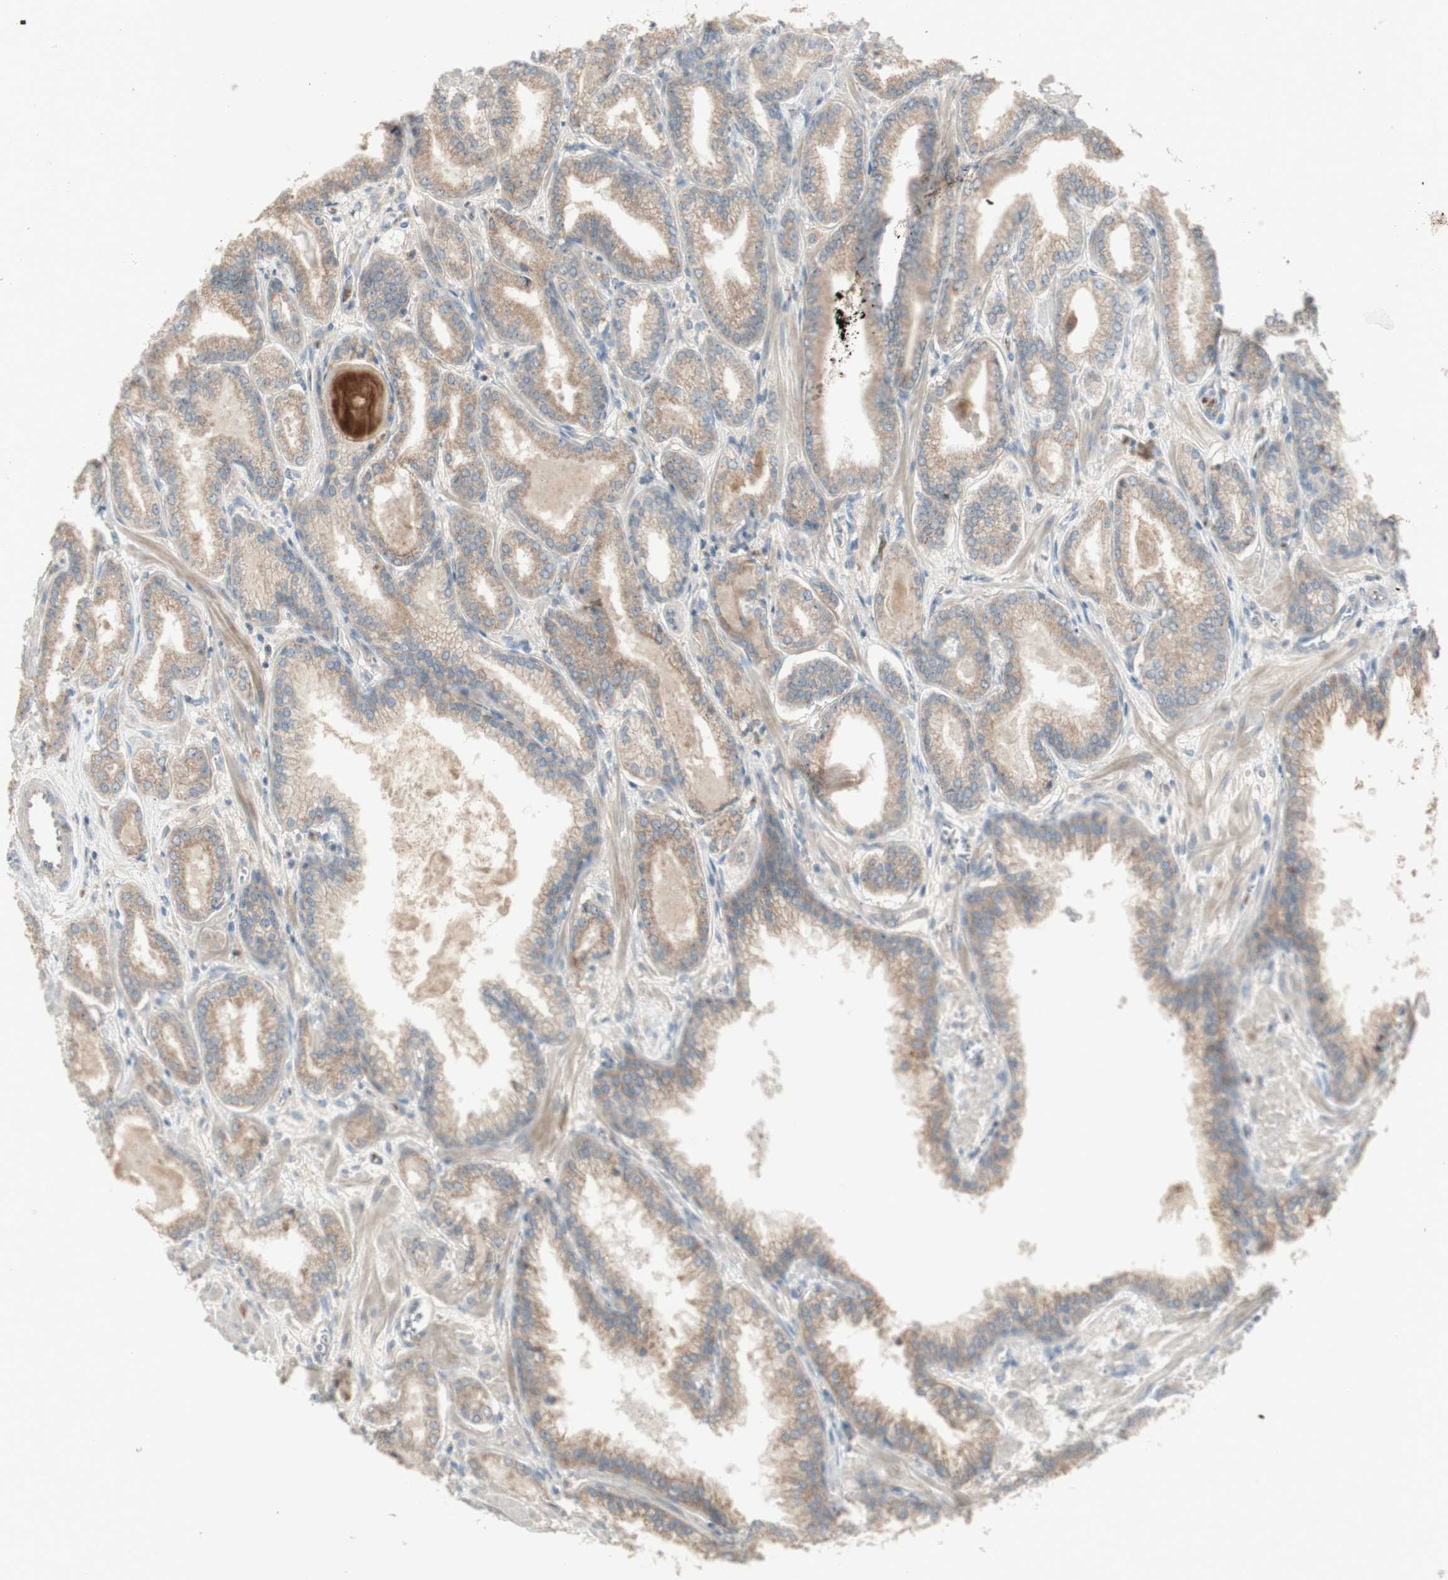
{"staining": {"intensity": "weak", "quantity": ">75%", "location": "cytoplasmic/membranous"}, "tissue": "prostate cancer", "cell_type": "Tumor cells", "image_type": "cancer", "snomed": [{"axis": "morphology", "description": "Adenocarcinoma, Low grade"}, {"axis": "topography", "description": "Prostate"}], "caption": "Immunohistochemical staining of human prostate cancer exhibits weak cytoplasmic/membranous protein expression in approximately >75% of tumor cells.", "gene": "PTGER4", "patient": {"sex": "male", "age": 59}}